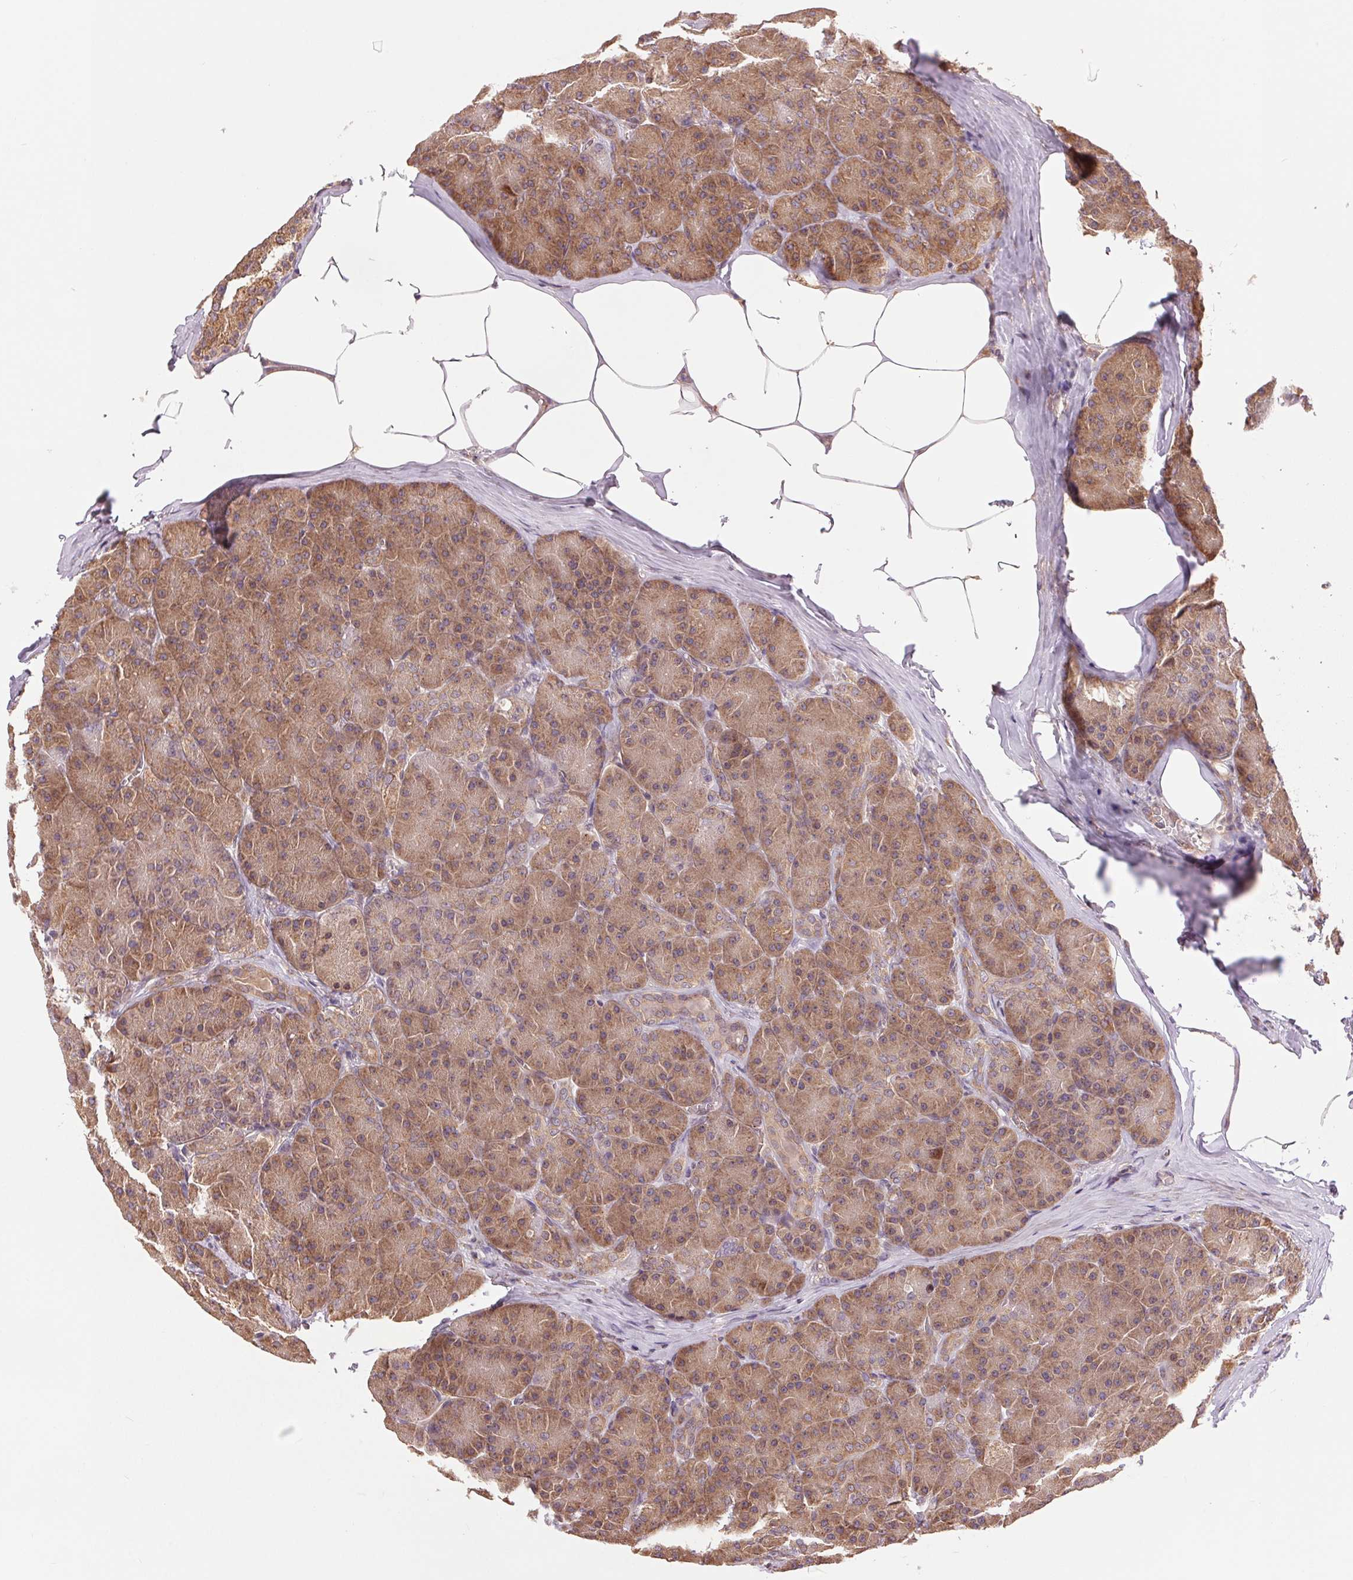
{"staining": {"intensity": "moderate", "quantity": ">75%", "location": "cytoplasmic/membranous"}, "tissue": "pancreas", "cell_type": "Exocrine glandular cells", "image_type": "normal", "snomed": [{"axis": "morphology", "description": "Normal tissue, NOS"}, {"axis": "topography", "description": "Pancreas"}], "caption": "Exocrine glandular cells reveal medium levels of moderate cytoplasmic/membranous staining in about >75% of cells in unremarkable pancreas. The protein is shown in brown color, while the nuclei are stained blue.", "gene": "BTF3L4", "patient": {"sex": "male", "age": 57}}